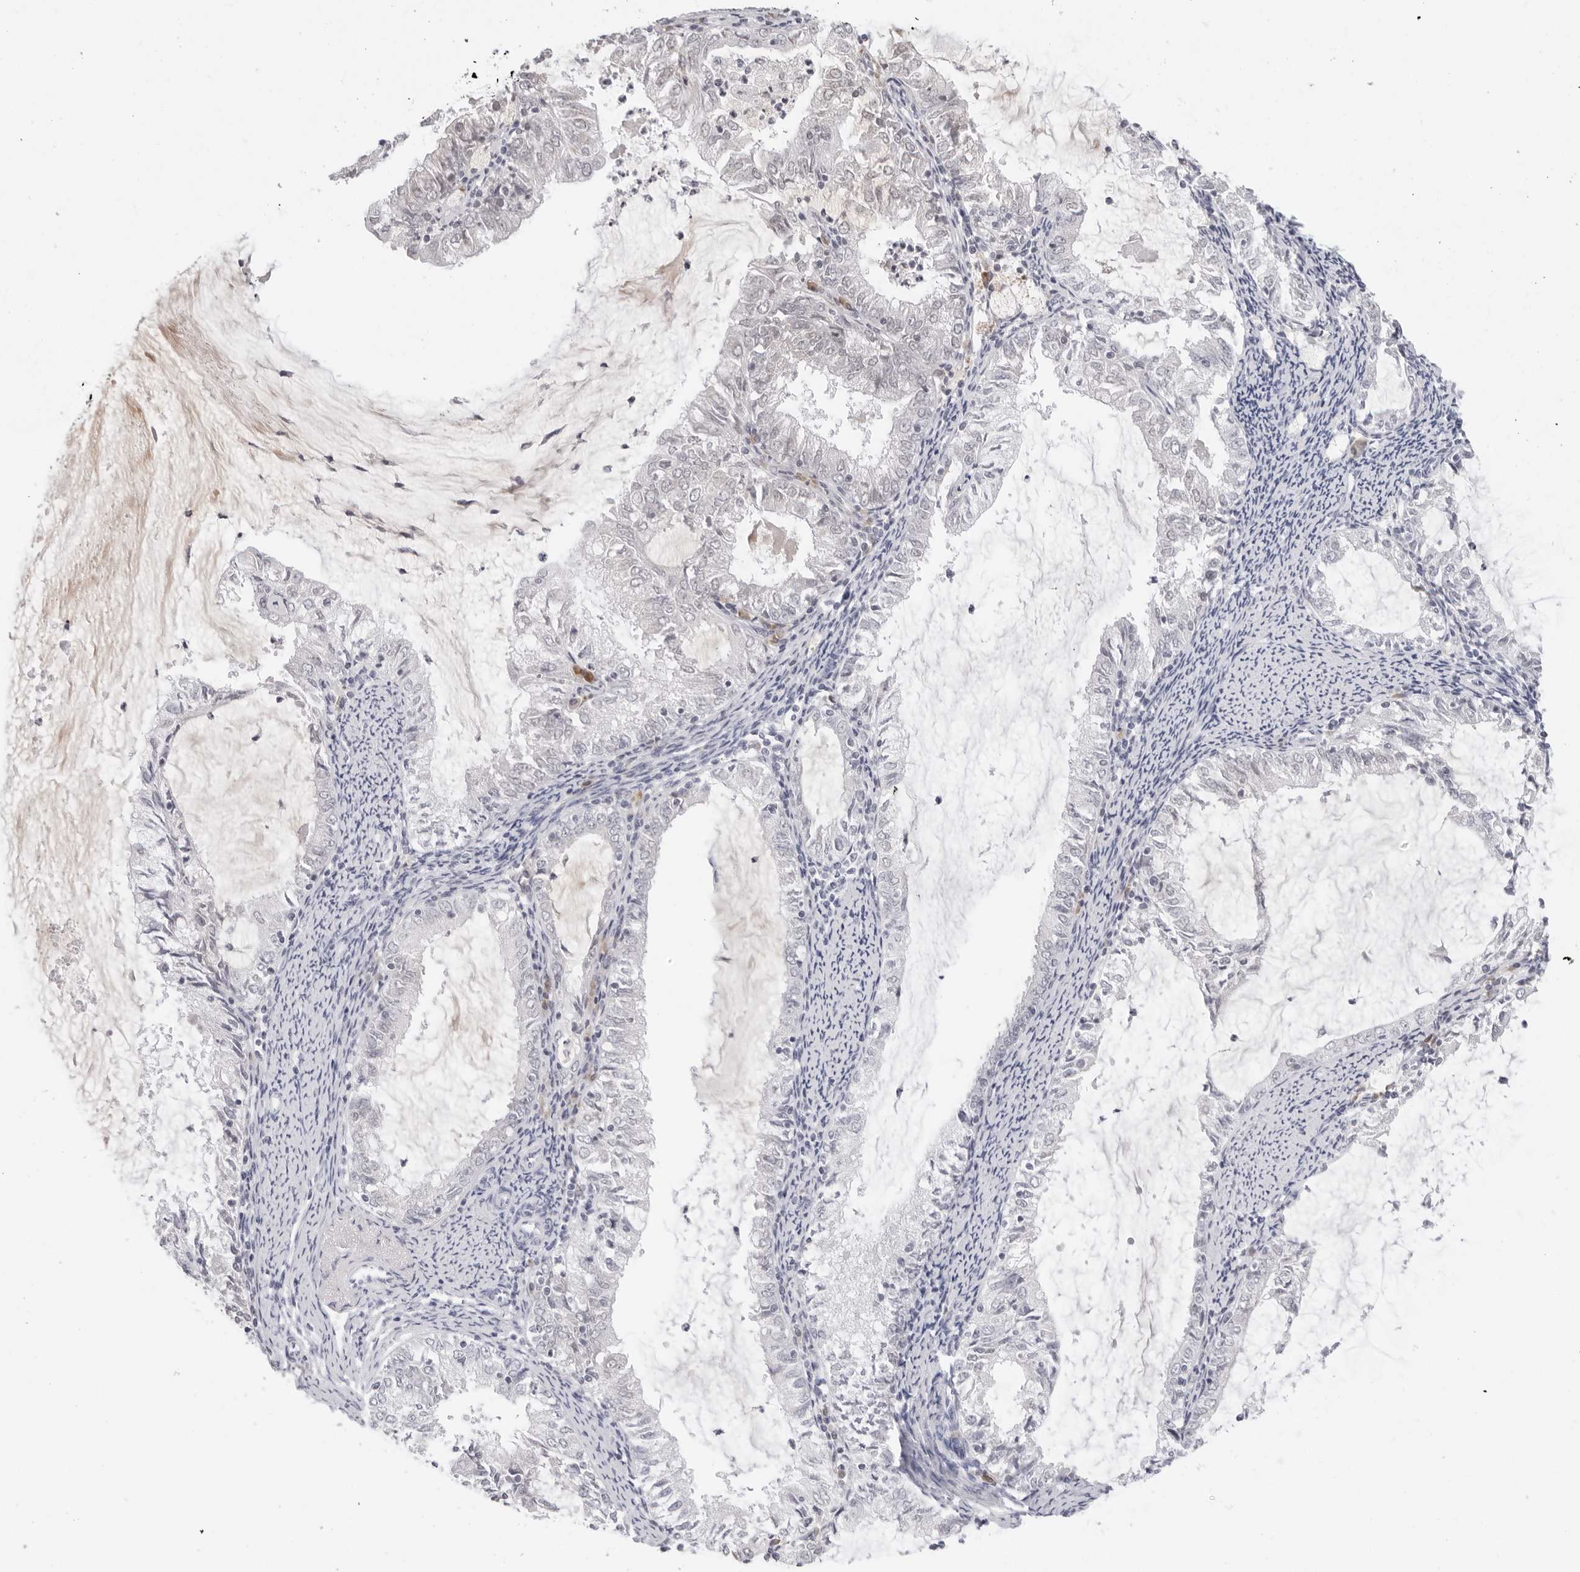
{"staining": {"intensity": "negative", "quantity": "none", "location": "none"}, "tissue": "endometrial cancer", "cell_type": "Tumor cells", "image_type": "cancer", "snomed": [{"axis": "morphology", "description": "Adenocarcinoma, NOS"}, {"axis": "topography", "description": "Endometrium"}], "caption": "The histopathology image displays no significant expression in tumor cells of adenocarcinoma (endometrial).", "gene": "EDN2", "patient": {"sex": "female", "age": 57}}